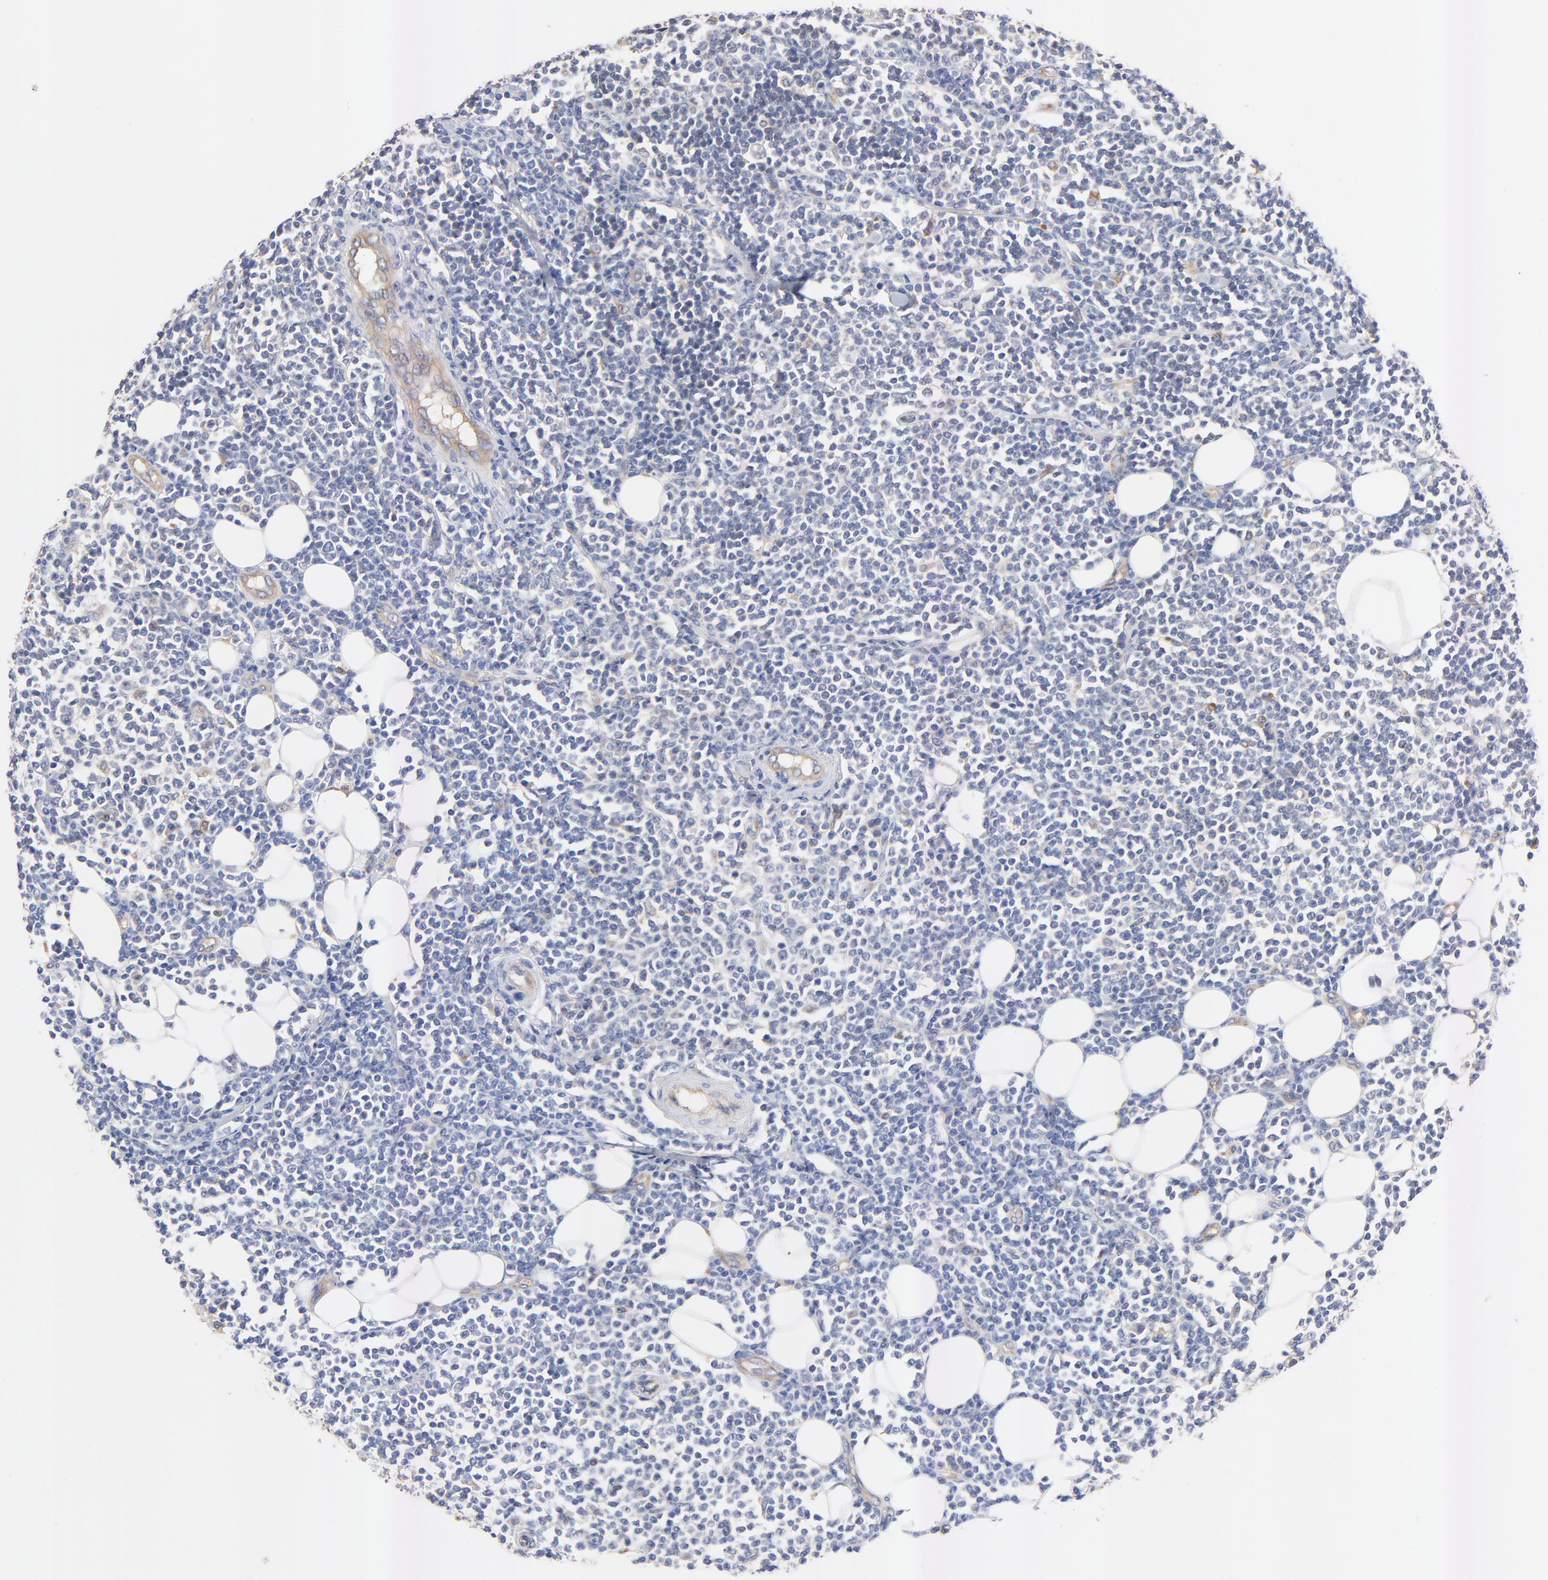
{"staining": {"intensity": "negative", "quantity": "none", "location": "none"}, "tissue": "lymphoma", "cell_type": "Tumor cells", "image_type": "cancer", "snomed": [{"axis": "morphology", "description": "Malignant lymphoma, non-Hodgkin's type, Low grade"}, {"axis": "topography", "description": "Soft tissue"}], "caption": "Immunohistochemical staining of human lymphoma reveals no significant staining in tumor cells.", "gene": "FBXL2", "patient": {"sex": "male", "age": 92}}